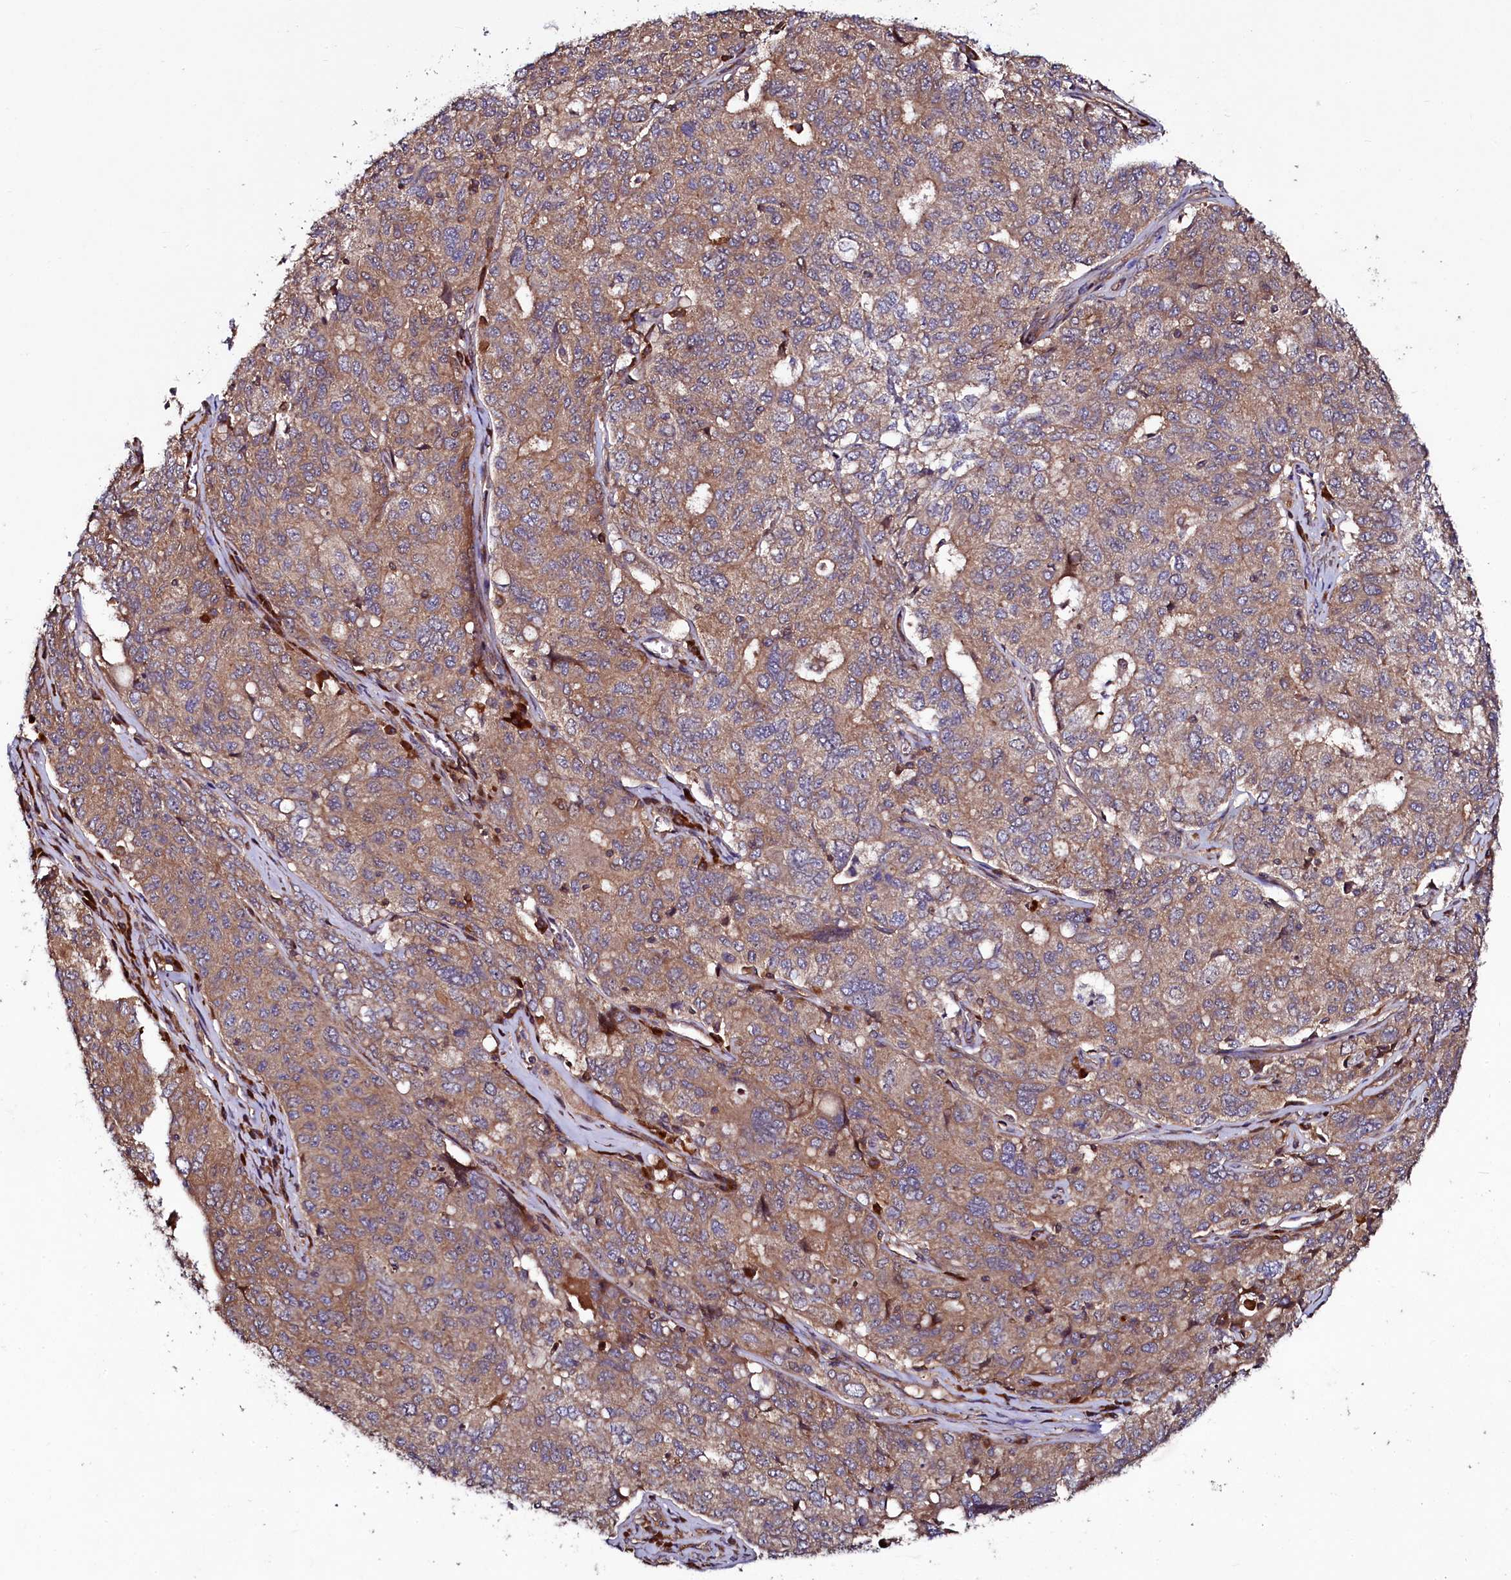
{"staining": {"intensity": "moderate", "quantity": ">75%", "location": "cytoplasmic/membranous"}, "tissue": "ovarian cancer", "cell_type": "Tumor cells", "image_type": "cancer", "snomed": [{"axis": "morphology", "description": "Carcinoma, endometroid"}, {"axis": "topography", "description": "Ovary"}], "caption": "Immunohistochemistry micrograph of ovarian endometroid carcinoma stained for a protein (brown), which reveals medium levels of moderate cytoplasmic/membranous expression in about >75% of tumor cells.", "gene": "USPL1", "patient": {"sex": "female", "age": 62}}